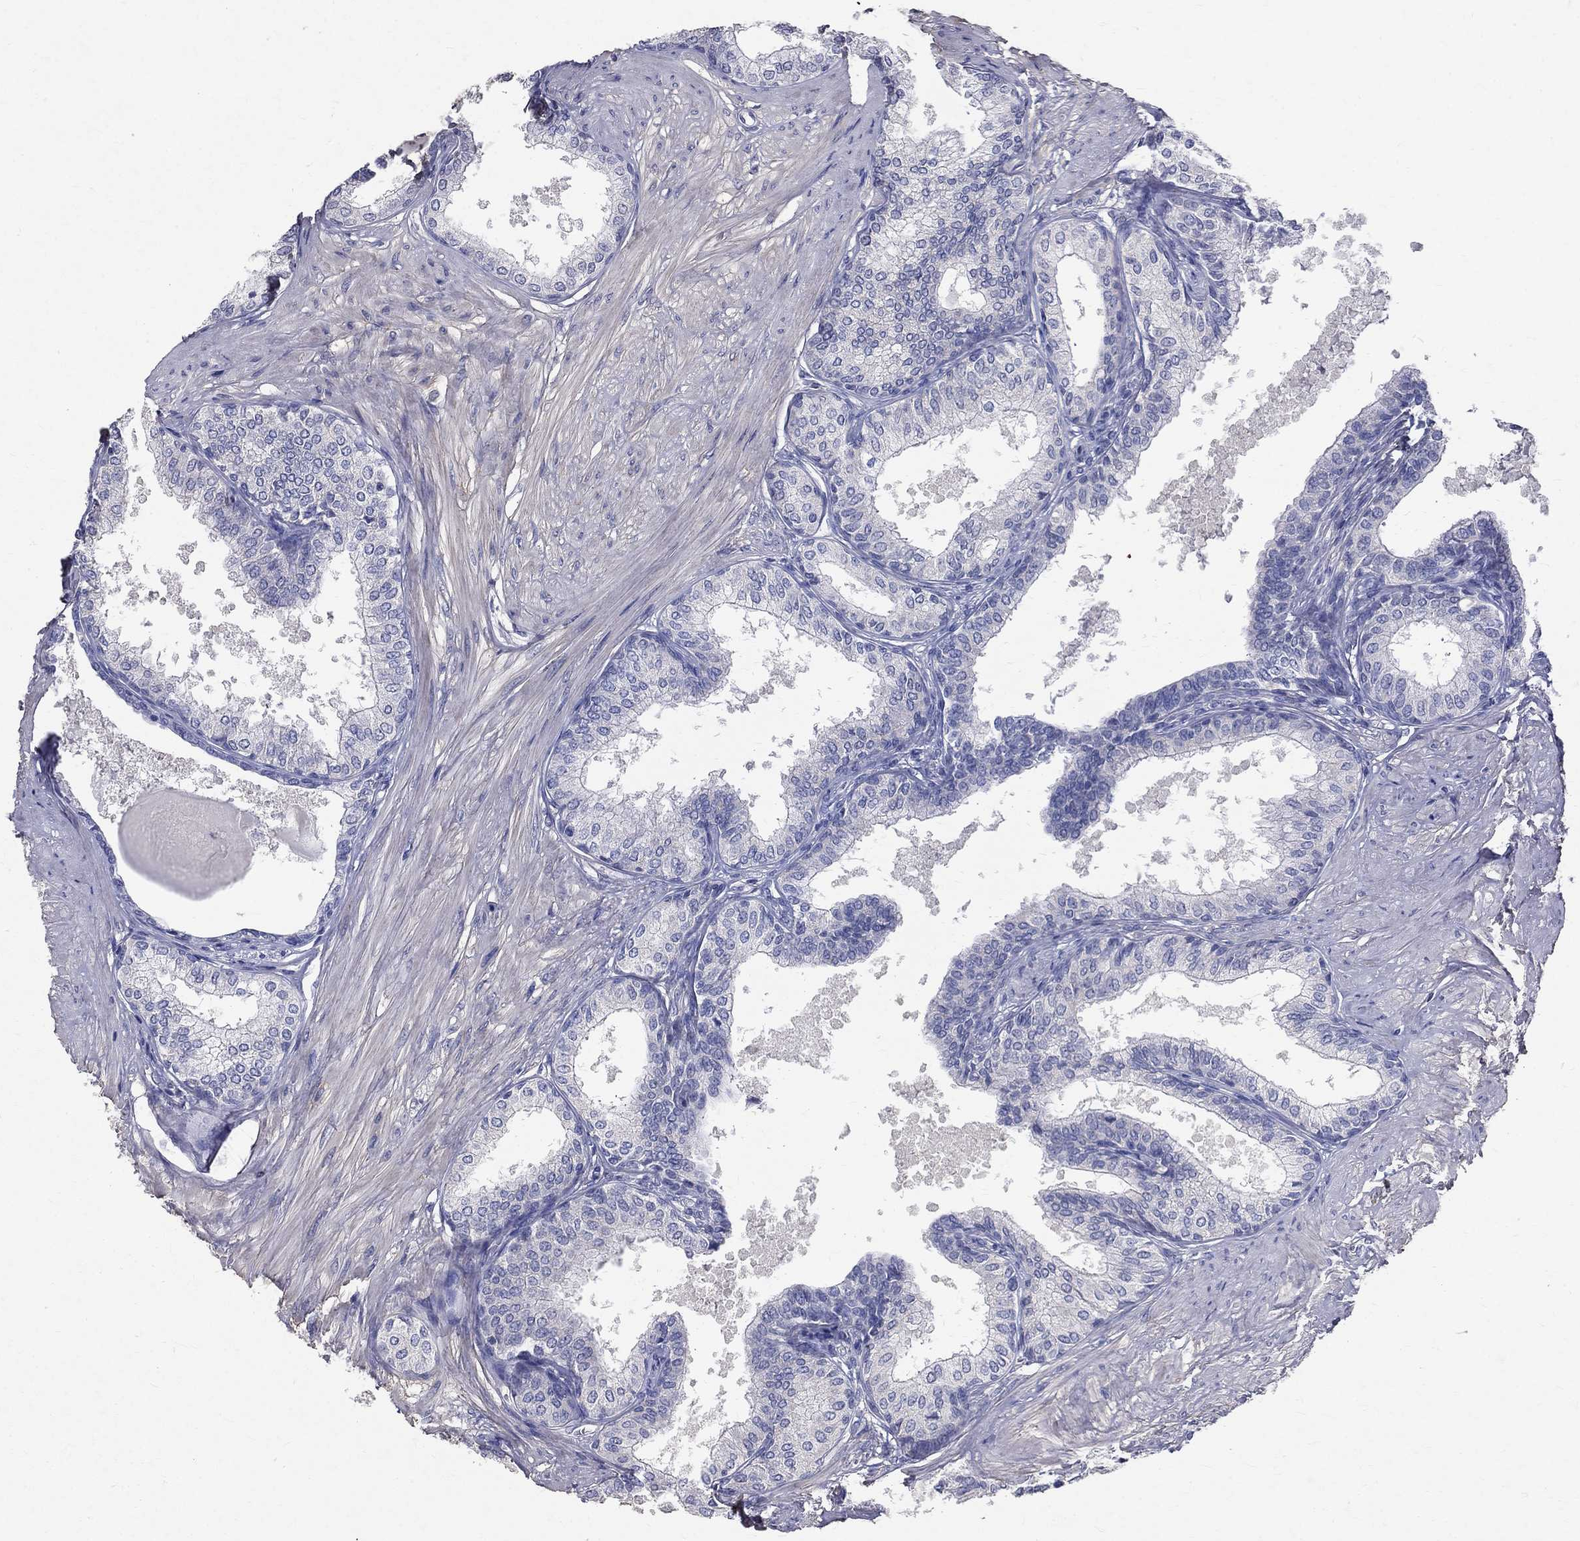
{"staining": {"intensity": "negative", "quantity": "none", "location": "none"}, "tissue": "prostate", "cell_type": "Glandular cells", "image_type": "normal", "snomed": [{"axis": "morphology", "description": "Normal tissue, NOS"}, {"axis": "topography", "description": "Prostate"}], "caption": "There is no significant staining in glandular cells of prostate. Brightfield microscopy of immunohistochemistry stained with DAB (3,3'-diaminobenzidine) (brown) and hematoxylin (blue), captured at high magnification.", "gene": "ANXA10", "patient": {"sex": "male", "age": 63}}